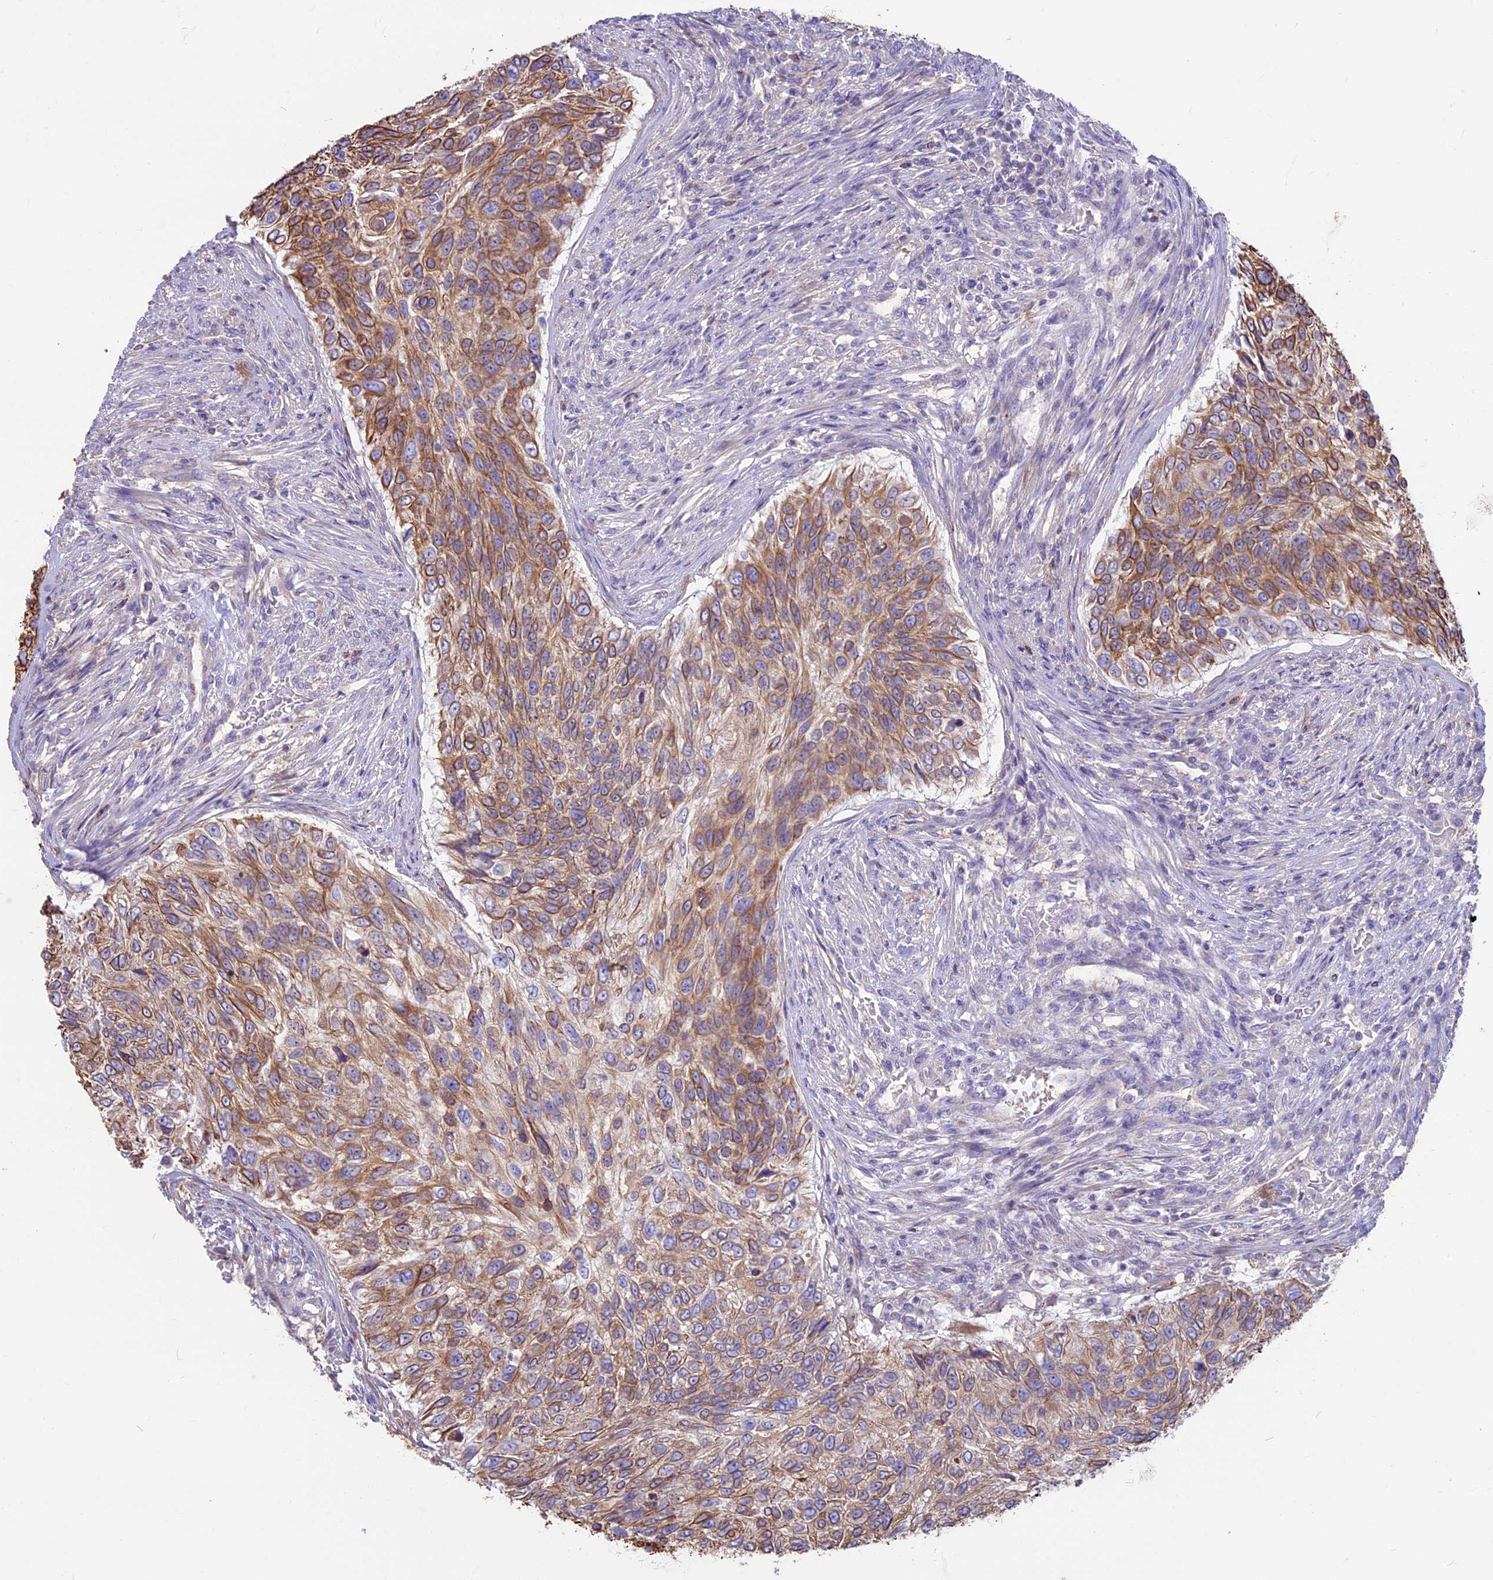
{"staining": {"intensity": "moderate", "quantity": ">75%", "location": "cytoplasmic/membranous"}, "tissue": "urothelial cancer", "cell_type": "Tumor cells", "image_type": "cancer", "snomed": [{"axis": "morphology", "description": "Urothelial carcinoma, High grade"}, {"axis": "topography", "description": "Urinary bladder"}], "caption": "Human urothelial cancer stained with a protein marker demonstrates moderate staining in tumor cells.", "gene": "CDAN1", "patient": {"sex": "female", "age": 60}}